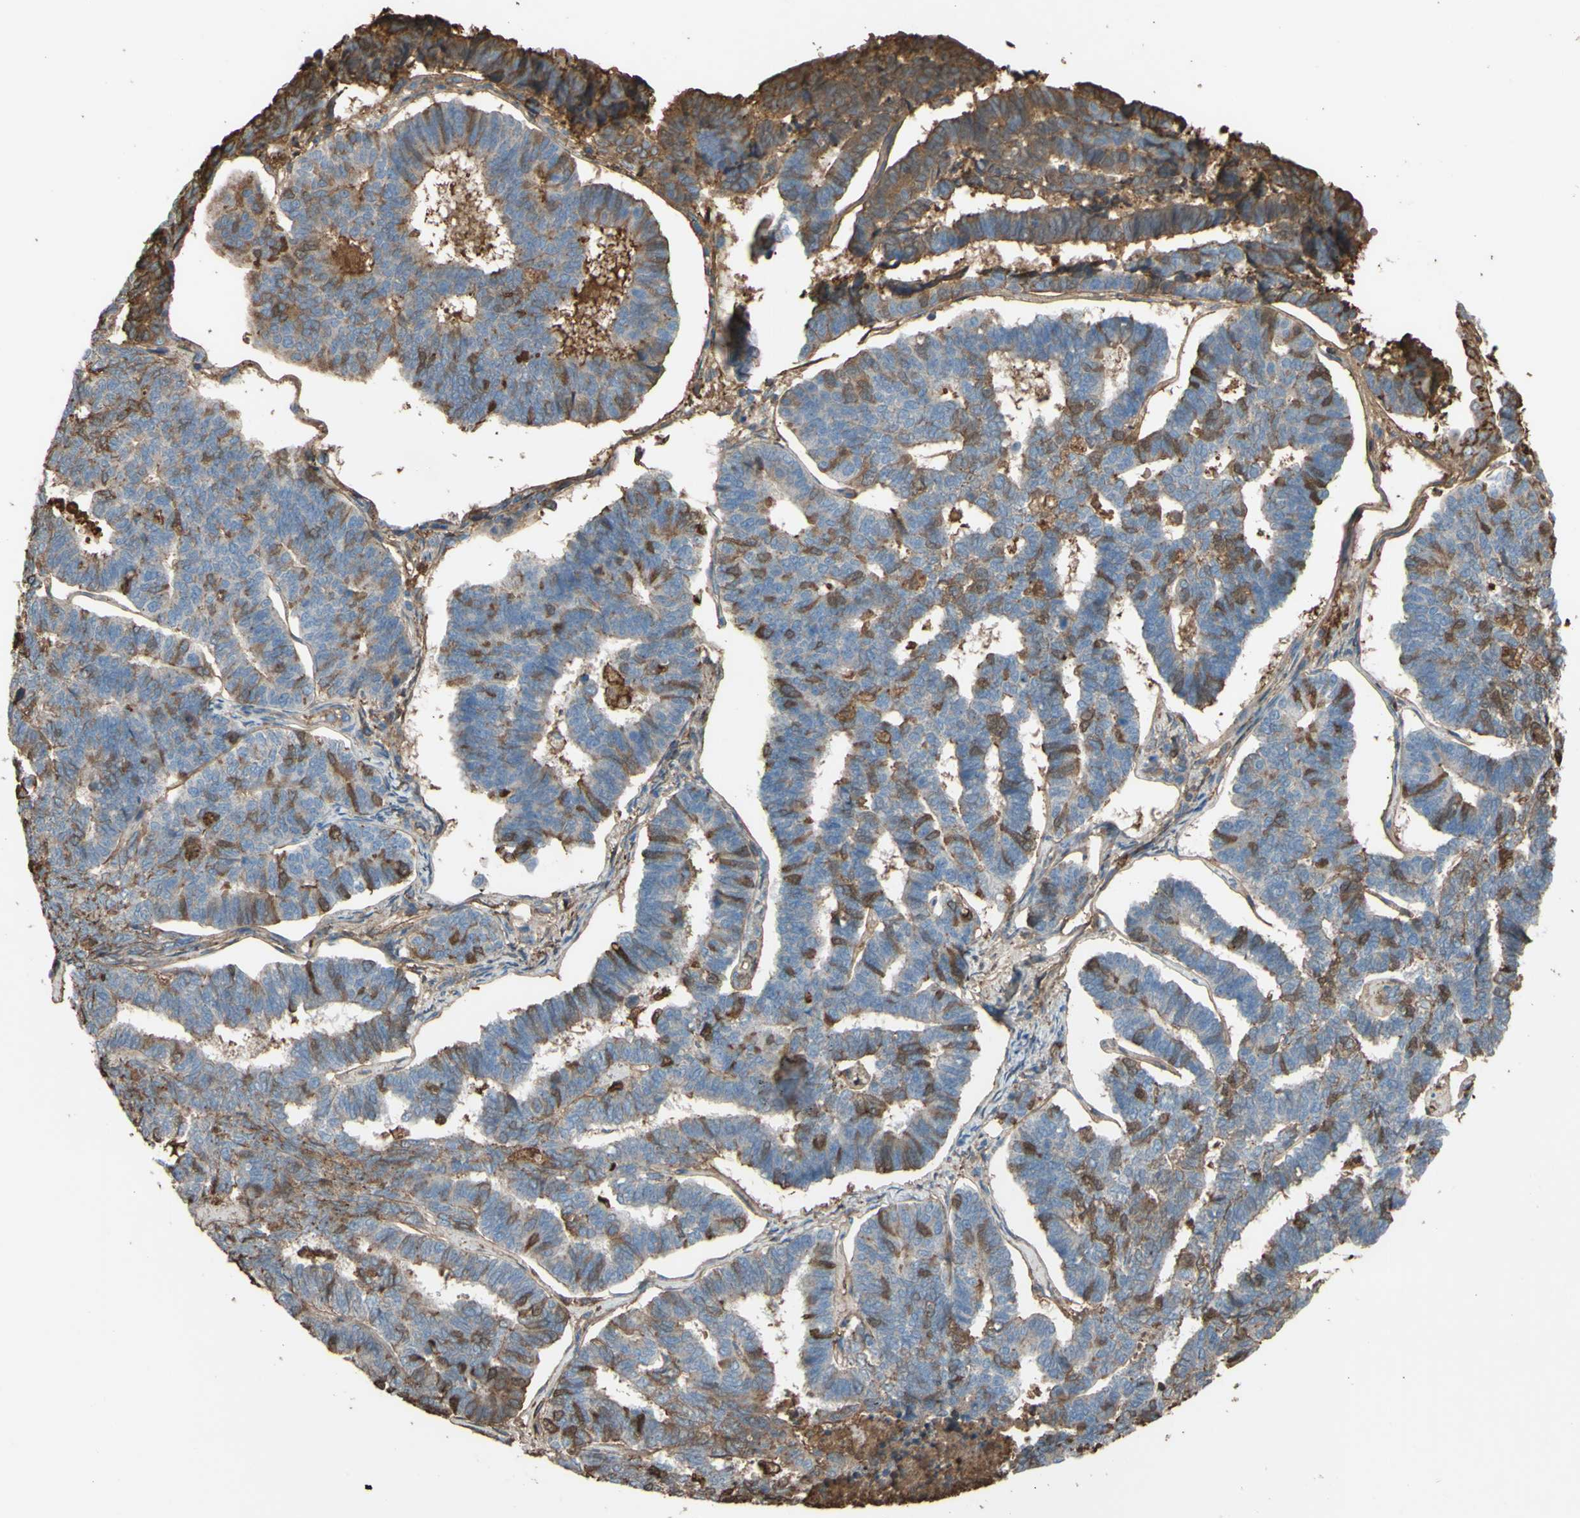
{"staining": {"intensity": "moderate", "quantity": "<25%", "location": "cytoplasmic/membranous"}, "tissue": "endometrial cancer", "cell_type": "Tumor cells", "image_type": "cancer", "snomed": [{"axis": "morphology", "description": "Adenocarcinoma, NOS"}, {"axis": "topography", "description": "Endometrium"}], "caption": "The histopathology image exhibits immunohistochemical staining of endometrial adenocarcinoma. There is moderate cytoplasmic/membranous positivity is appreciated in about <25% of tumor cells. (DAB (3,3'-diaminobenzidine) IHC with brightfield microscopy, high magnification).", "gene": "PTGDS", "patient": {"sex": "female", "age": 70}}